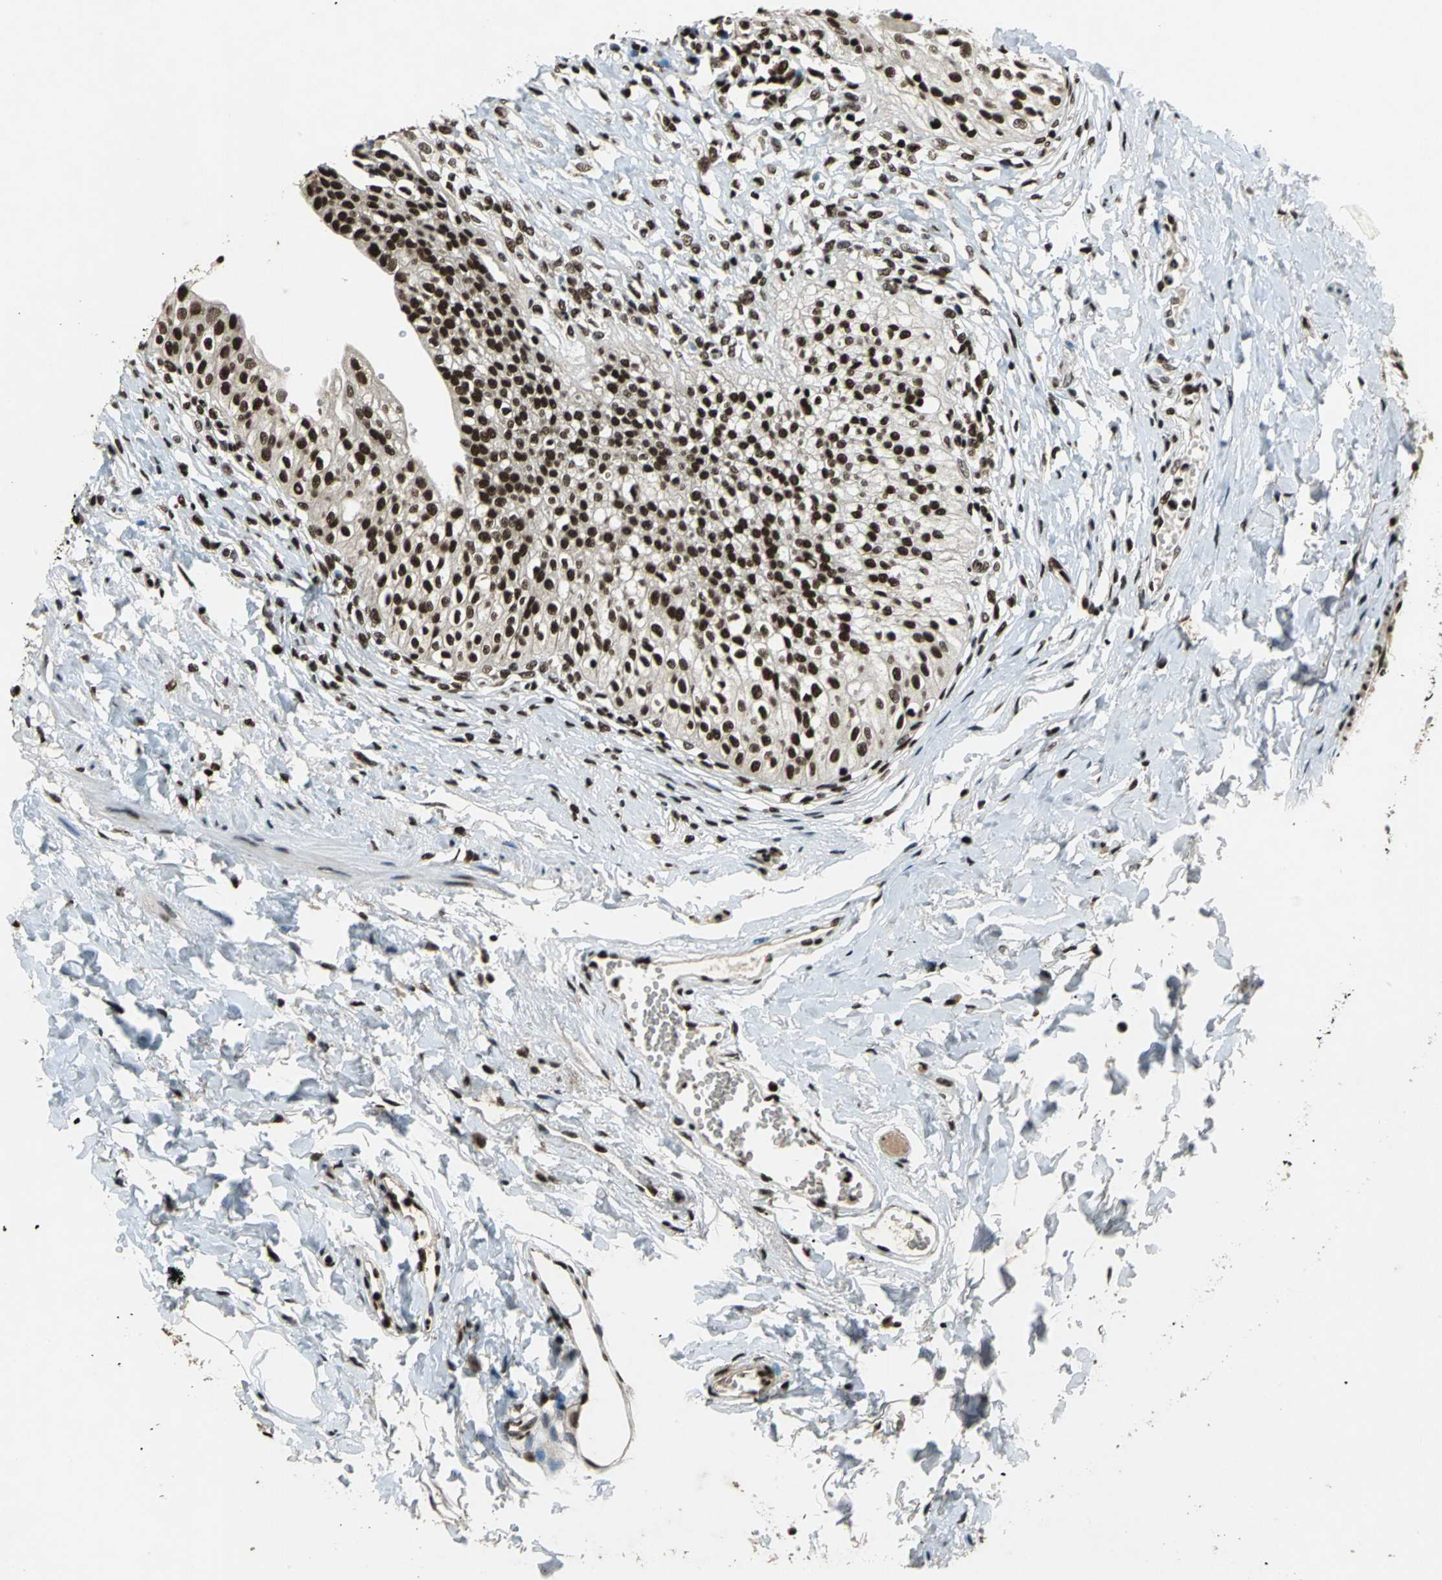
{"staining": {"intensity": "strong", "quantity": ">75%", "location": "nuclear"}, "tissue": "urinary bladder", "cell_type": "Urothelial cells", "image_type": "normal", "snomed": [{"axis": "morphology", "description": "Normal tissue, NOS"}, {"axis": "topography", "description": "Urinary bladder"}], "caption": "Benign urinary bladder reveals strong nuclear staining in approximately >75% of urothelial cells, visualized by immunohistochemistry. The staining is performed using DAB (3,3'-diaminobenzidine) brown chromogen to label protein expression. The nuclei are counter-stained blue using hematoxylin.", "gene": "MTA2", "patient": {"sex": "female", "age": 80}}